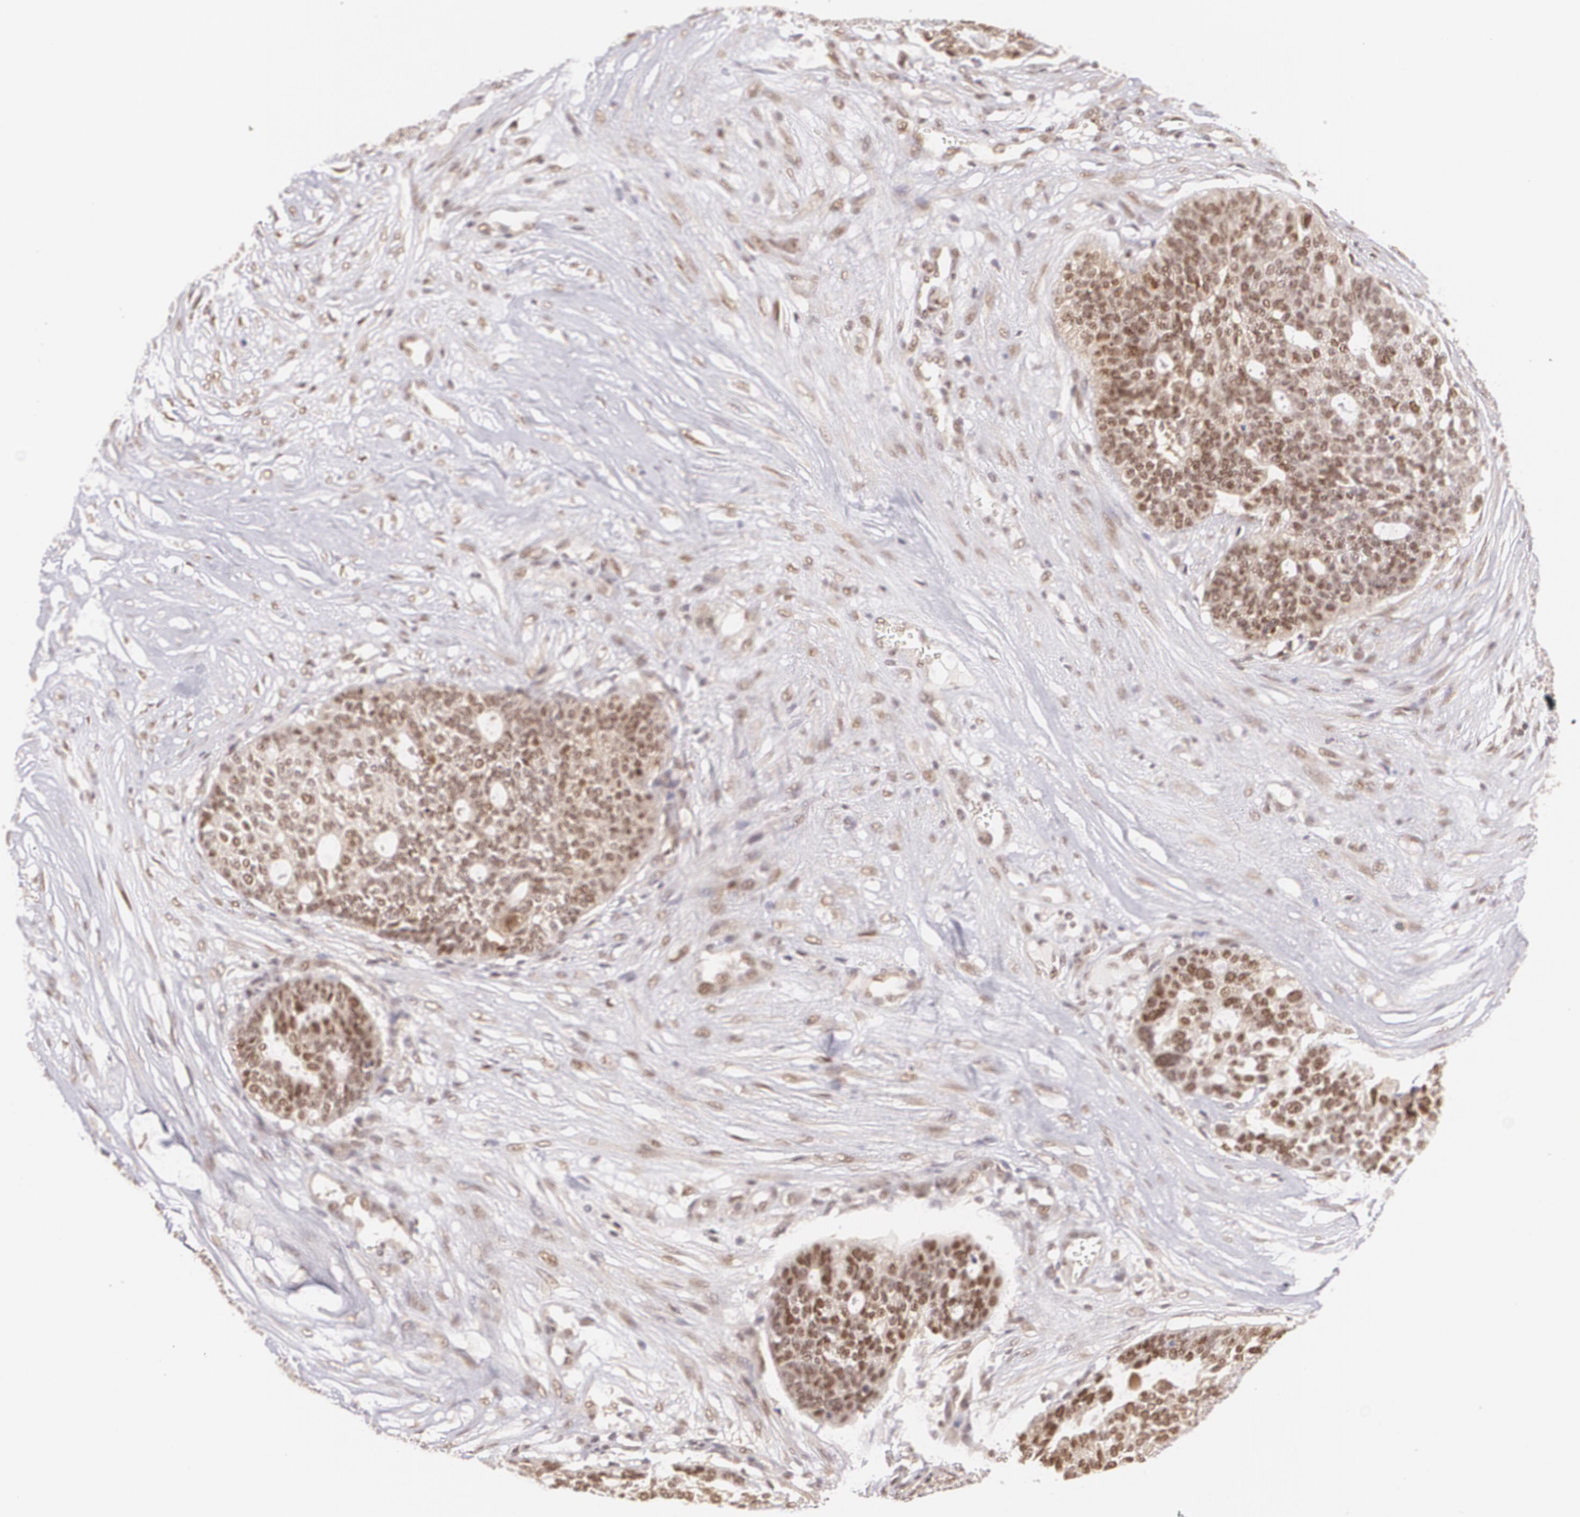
{"staining": {"intensity": "moderate", "quantity": ">75%", "location": "cytoplasmic/membranous,nuclear"}, "tissue": "ovarian cancer", "cell_type": "Tumor cells", "image_type": "cancer", "snomed": [{"axis": "morphology", "description": "Cystadenocarcinoma, serous, NOS"}, {"axis": "topography", "description": "Ovary"}], "caption": "Protein expression analysis of ovarian cancer (serous cystadenocarcinoma) demonstrates moderate cytoplasmic/membranous and nuclear positivity in approximately >75% of tumor cells. Nuclei are stained in blue.", "gene": "CUL2", "patient": {"sex": "female", "age": 59}}